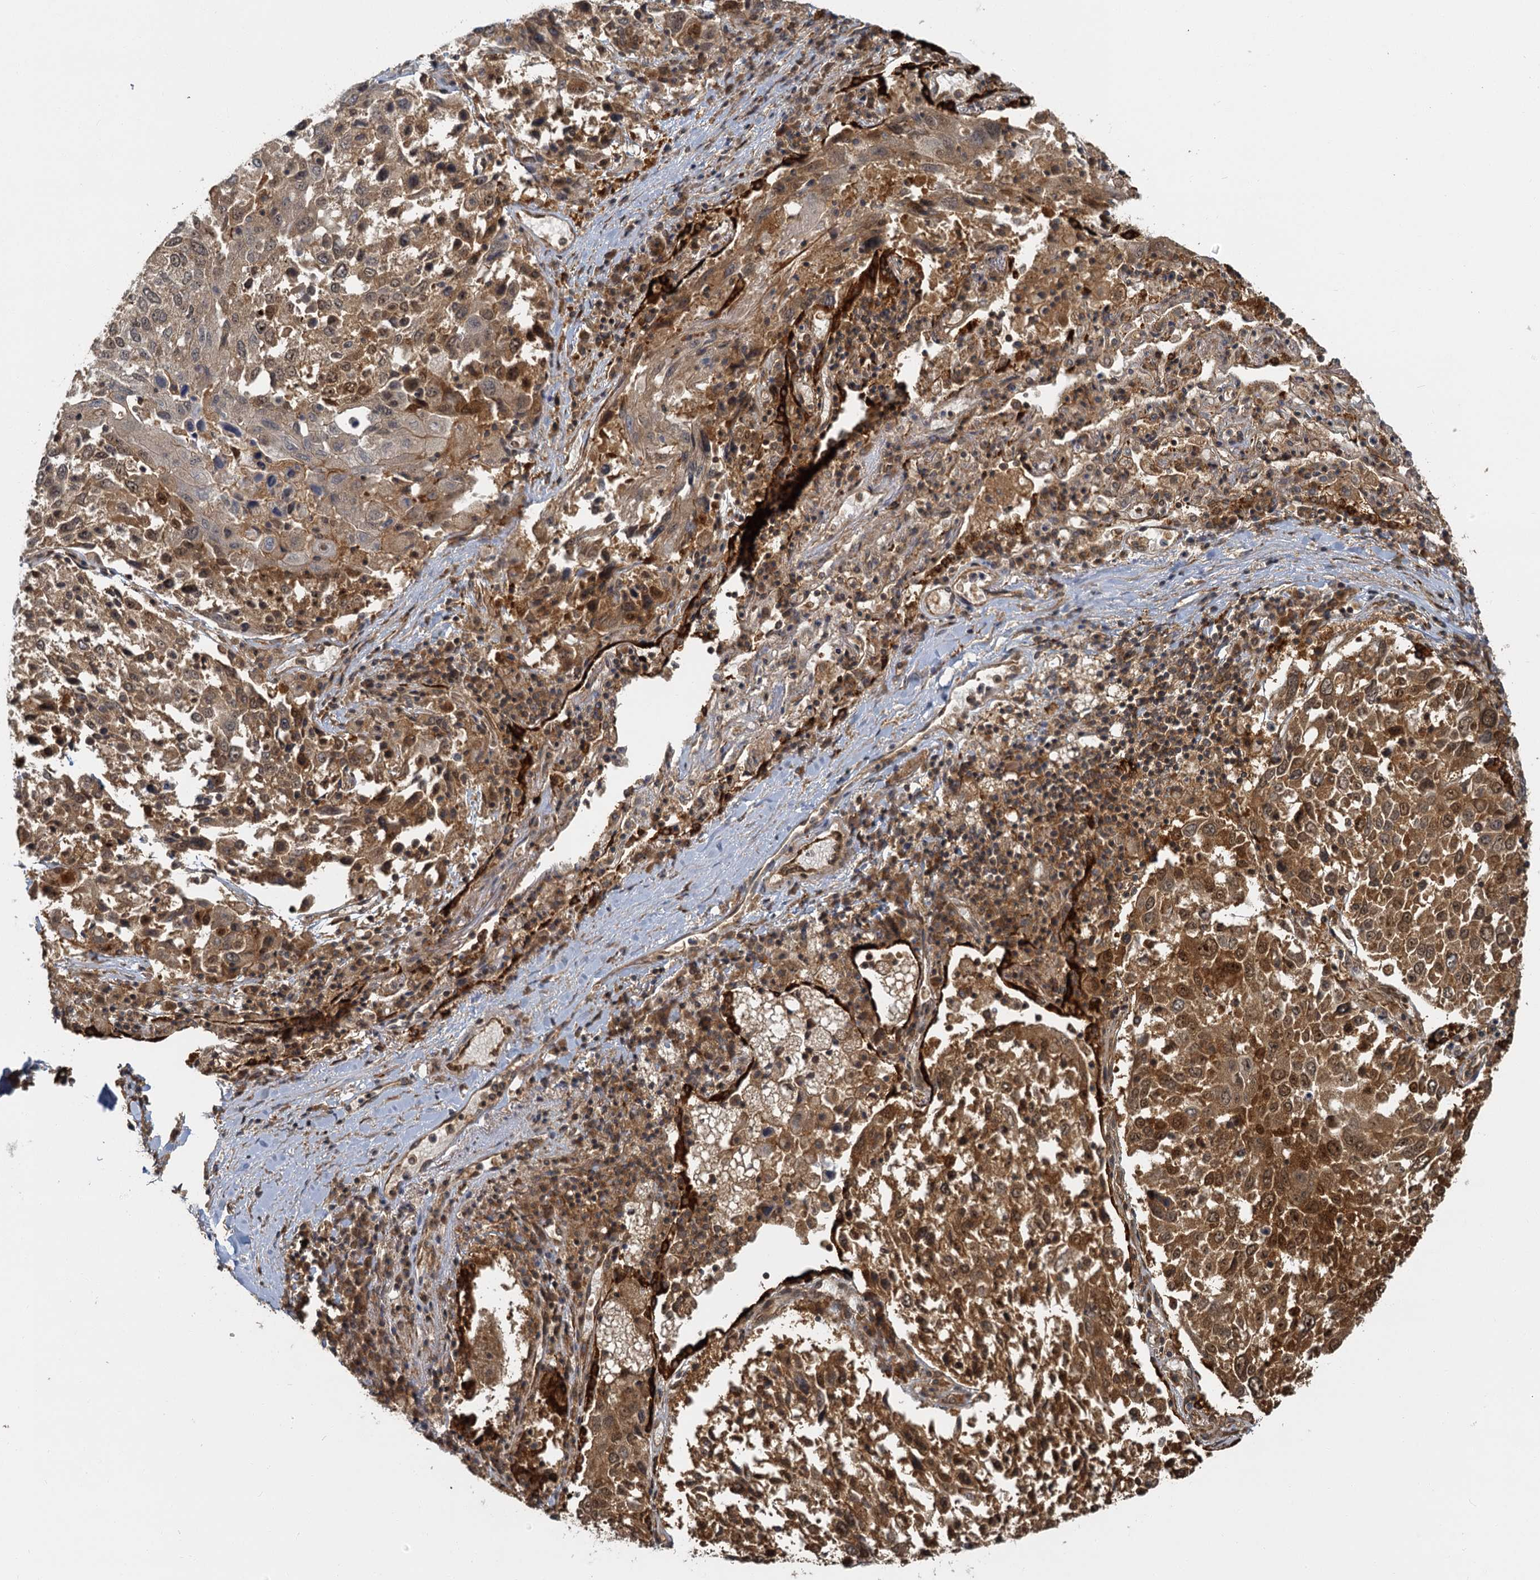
{"staining": {"intensity": "moderate", "quantity": "25%-75%", "location": "cytoplasmic/membranous,nuclear"}, "tissue": "lung cancer", "cell_type": "Tumor cells", "image_type": "cancer", "snomed": [{"axis": "morphology", "description": "Squamous cell carcinoma, NOS"}, {"axis": "topography", "description": "Lung"}], "caption": "Squamous cell carcinoma (lung) stained with a protein marker shows moderate staining in tumor cells.", "gene": "ZNF549", "patient": {"sex": "male", "age": 65}}